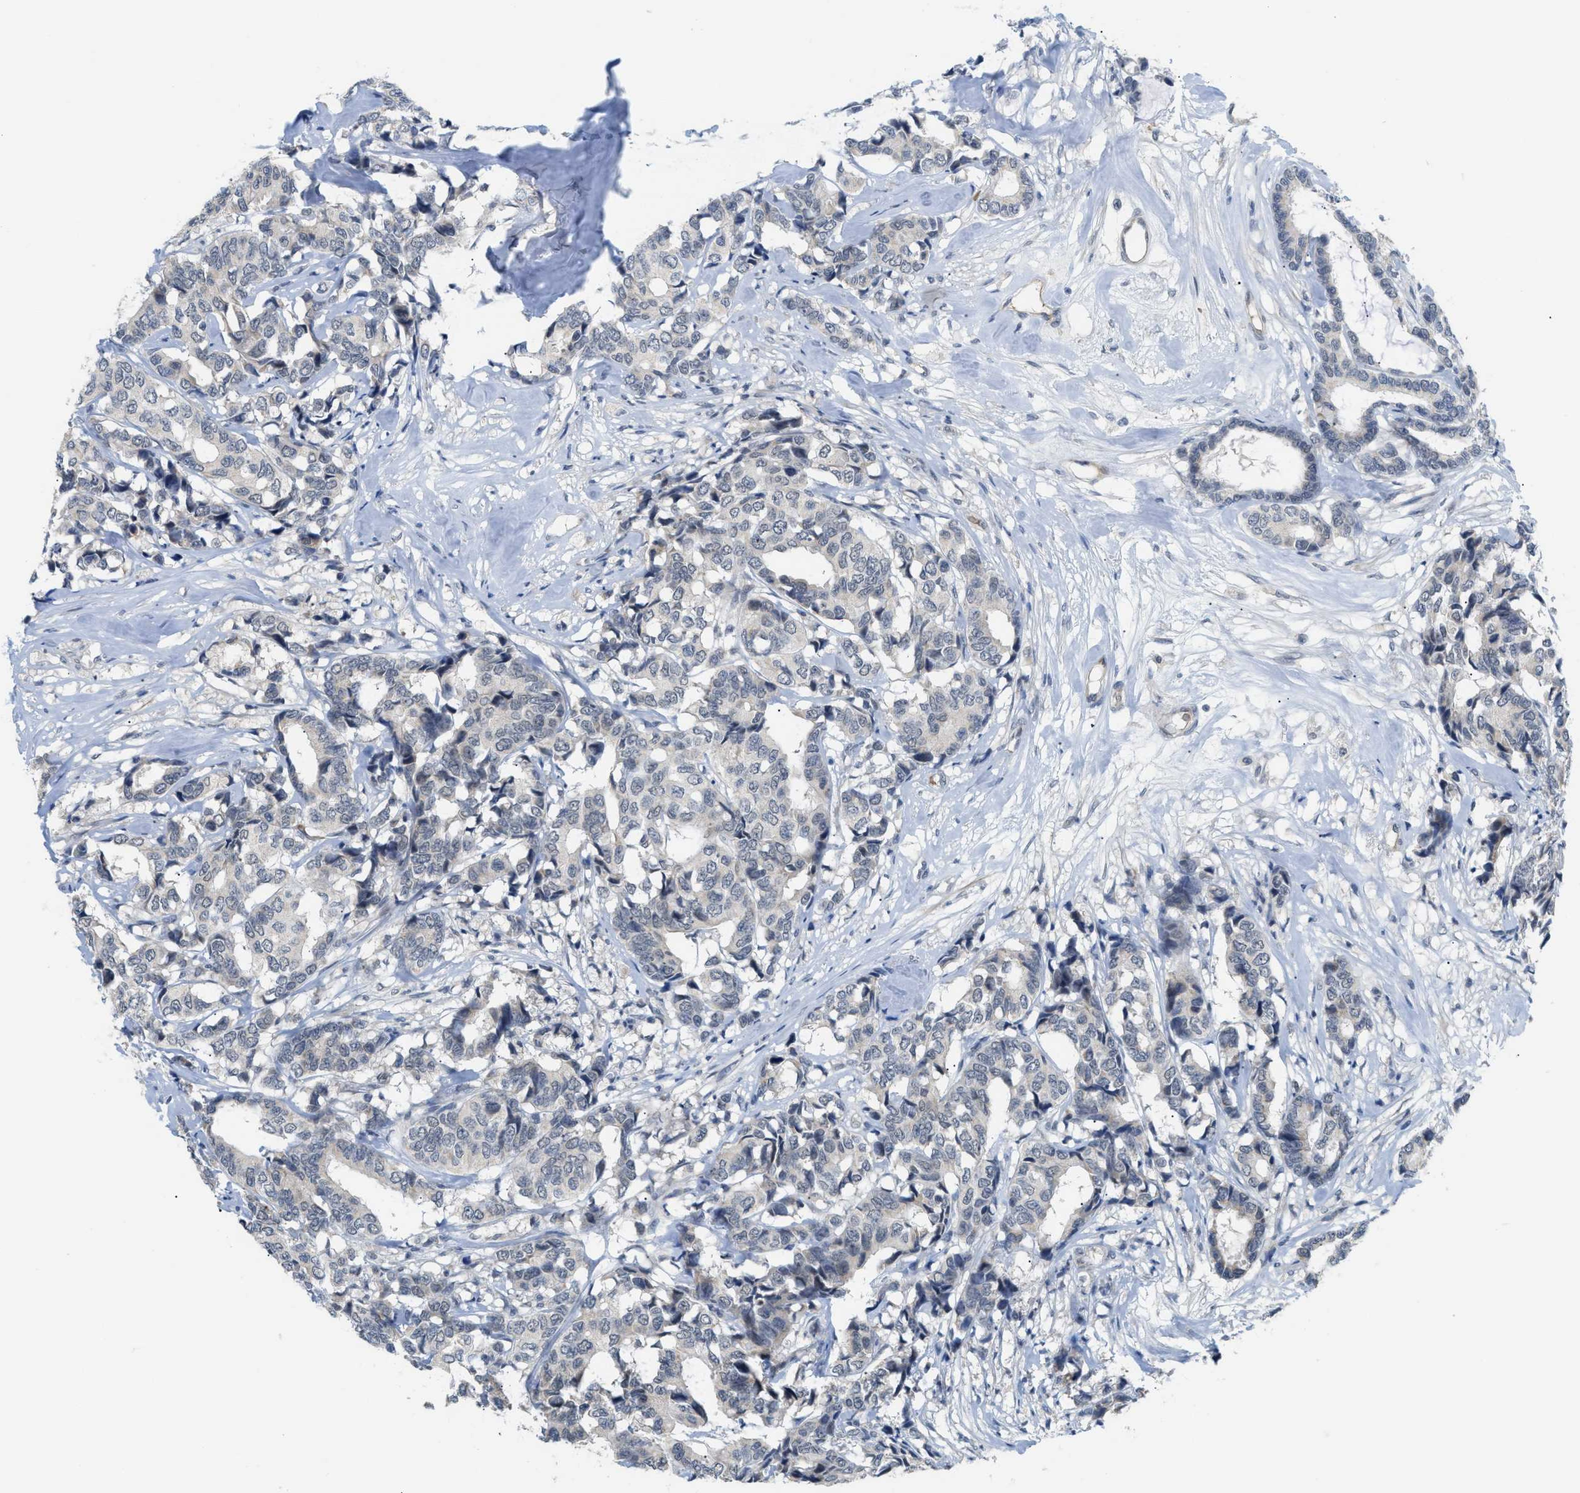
{"staining": {"intensity": "negative", "quantity": "none", "location": "none"}, "tissue": "breast cancer", "cell_type": "Tumor cells", "image_type": "cancer", "snomed": [{"axis": "morphology", "description": "Duct carcinoma"}, {"axis": "topography", "description": "Breast"}], "caption": "DAB immunohistochemical staining of human invasive ductal carcinoma (breast) demonstrates no significant positivity in tumor cells.", "gene": "PSAT1", "patient": {"sex": "female", "age": 87}}